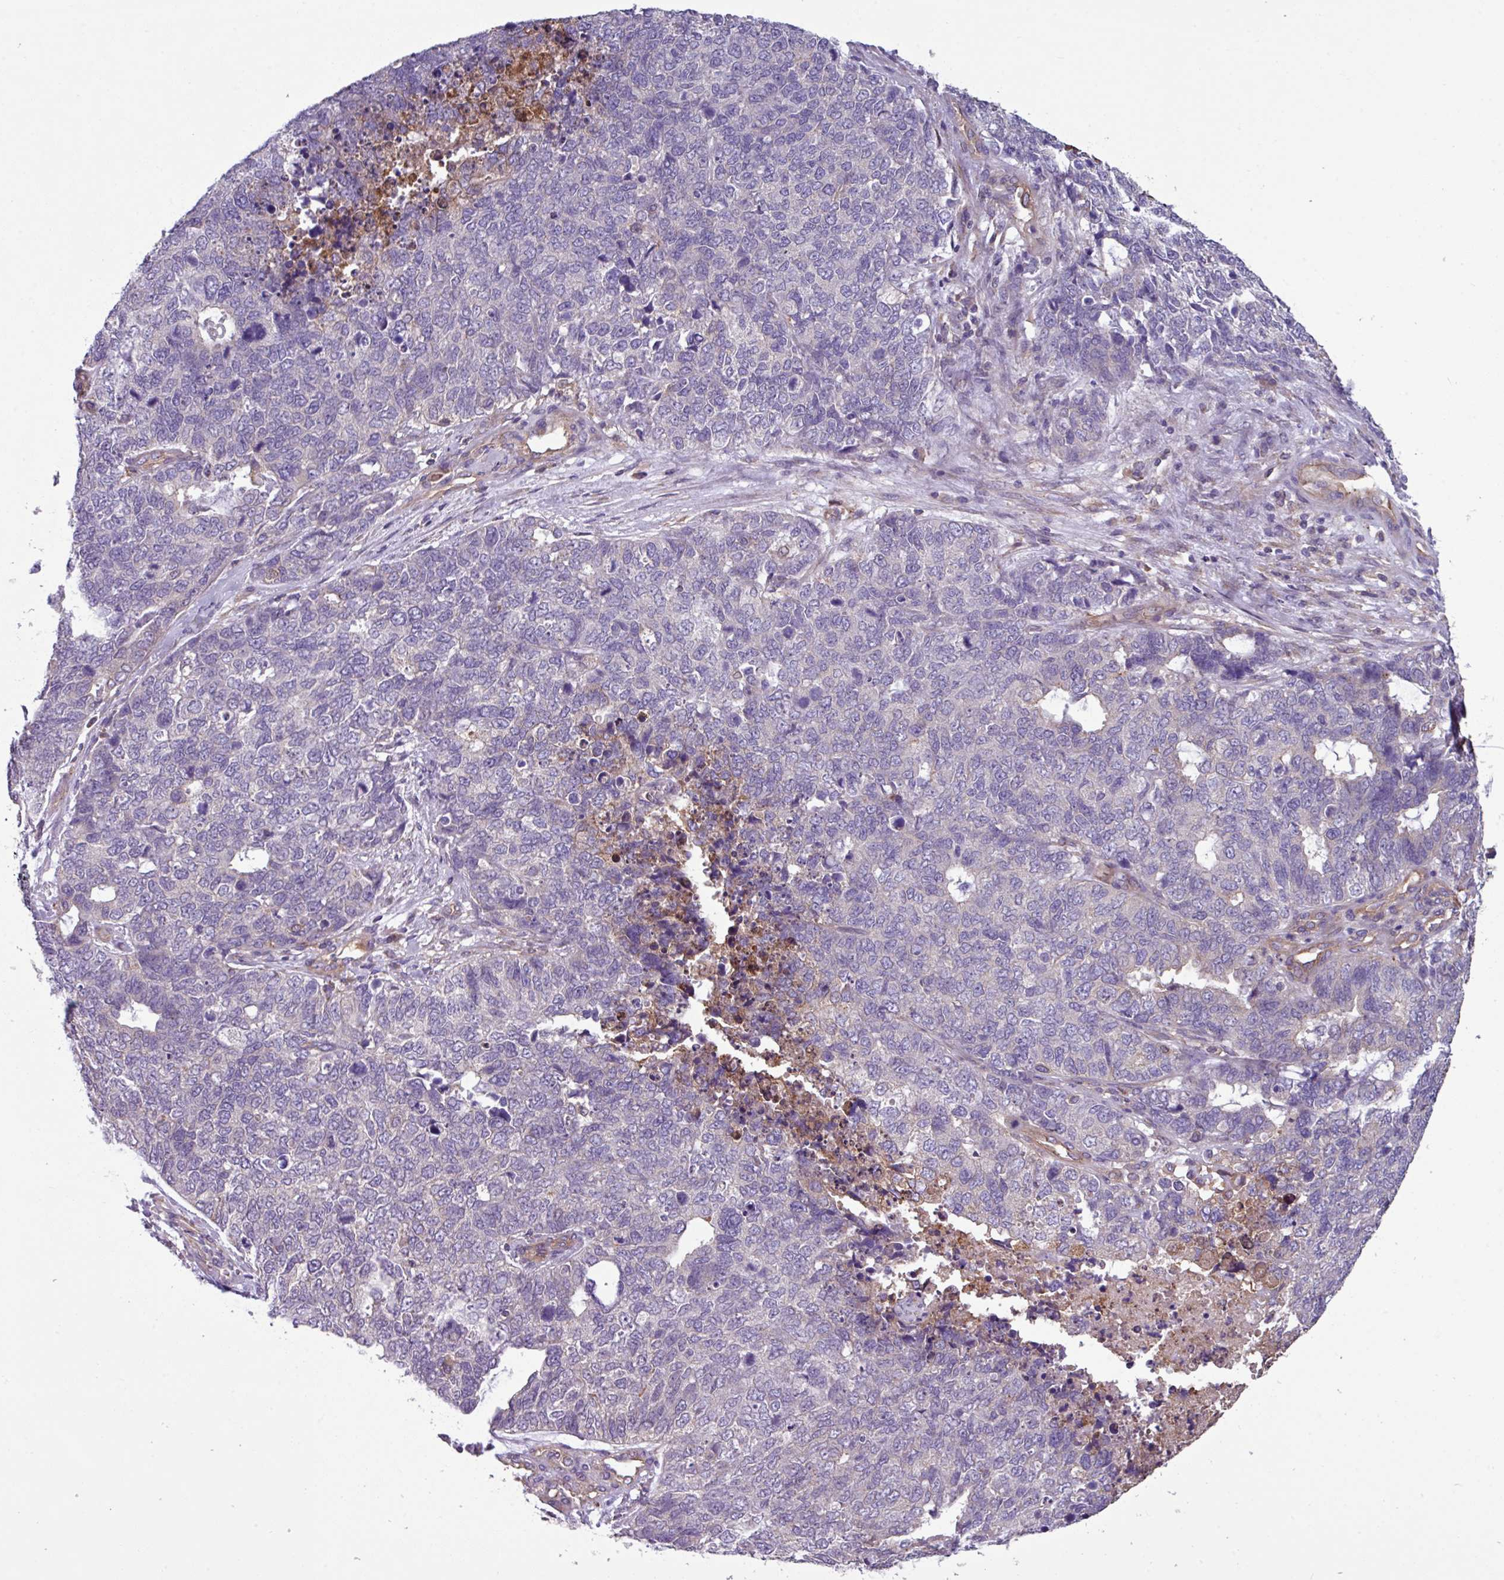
{"staining": {"intensity": "negative", "quantity": "none", "location": "none"}, "tissue": "cervical cancer", "cell_type": "Tumor cells", "image_type": "cancer", "snomed": [{"axis": "morphology", "description": "Squamous cell carcinoma, NOS"}, {"axis": "topography", "description": "Cervix"}], "caption": "Immunohistochemical staining of human cervical squamous cell carcinoma exhibits no significant expression in tumor cells.", "gene": "SLC23A2", "patient": {"sex": "female", "age": 63}}